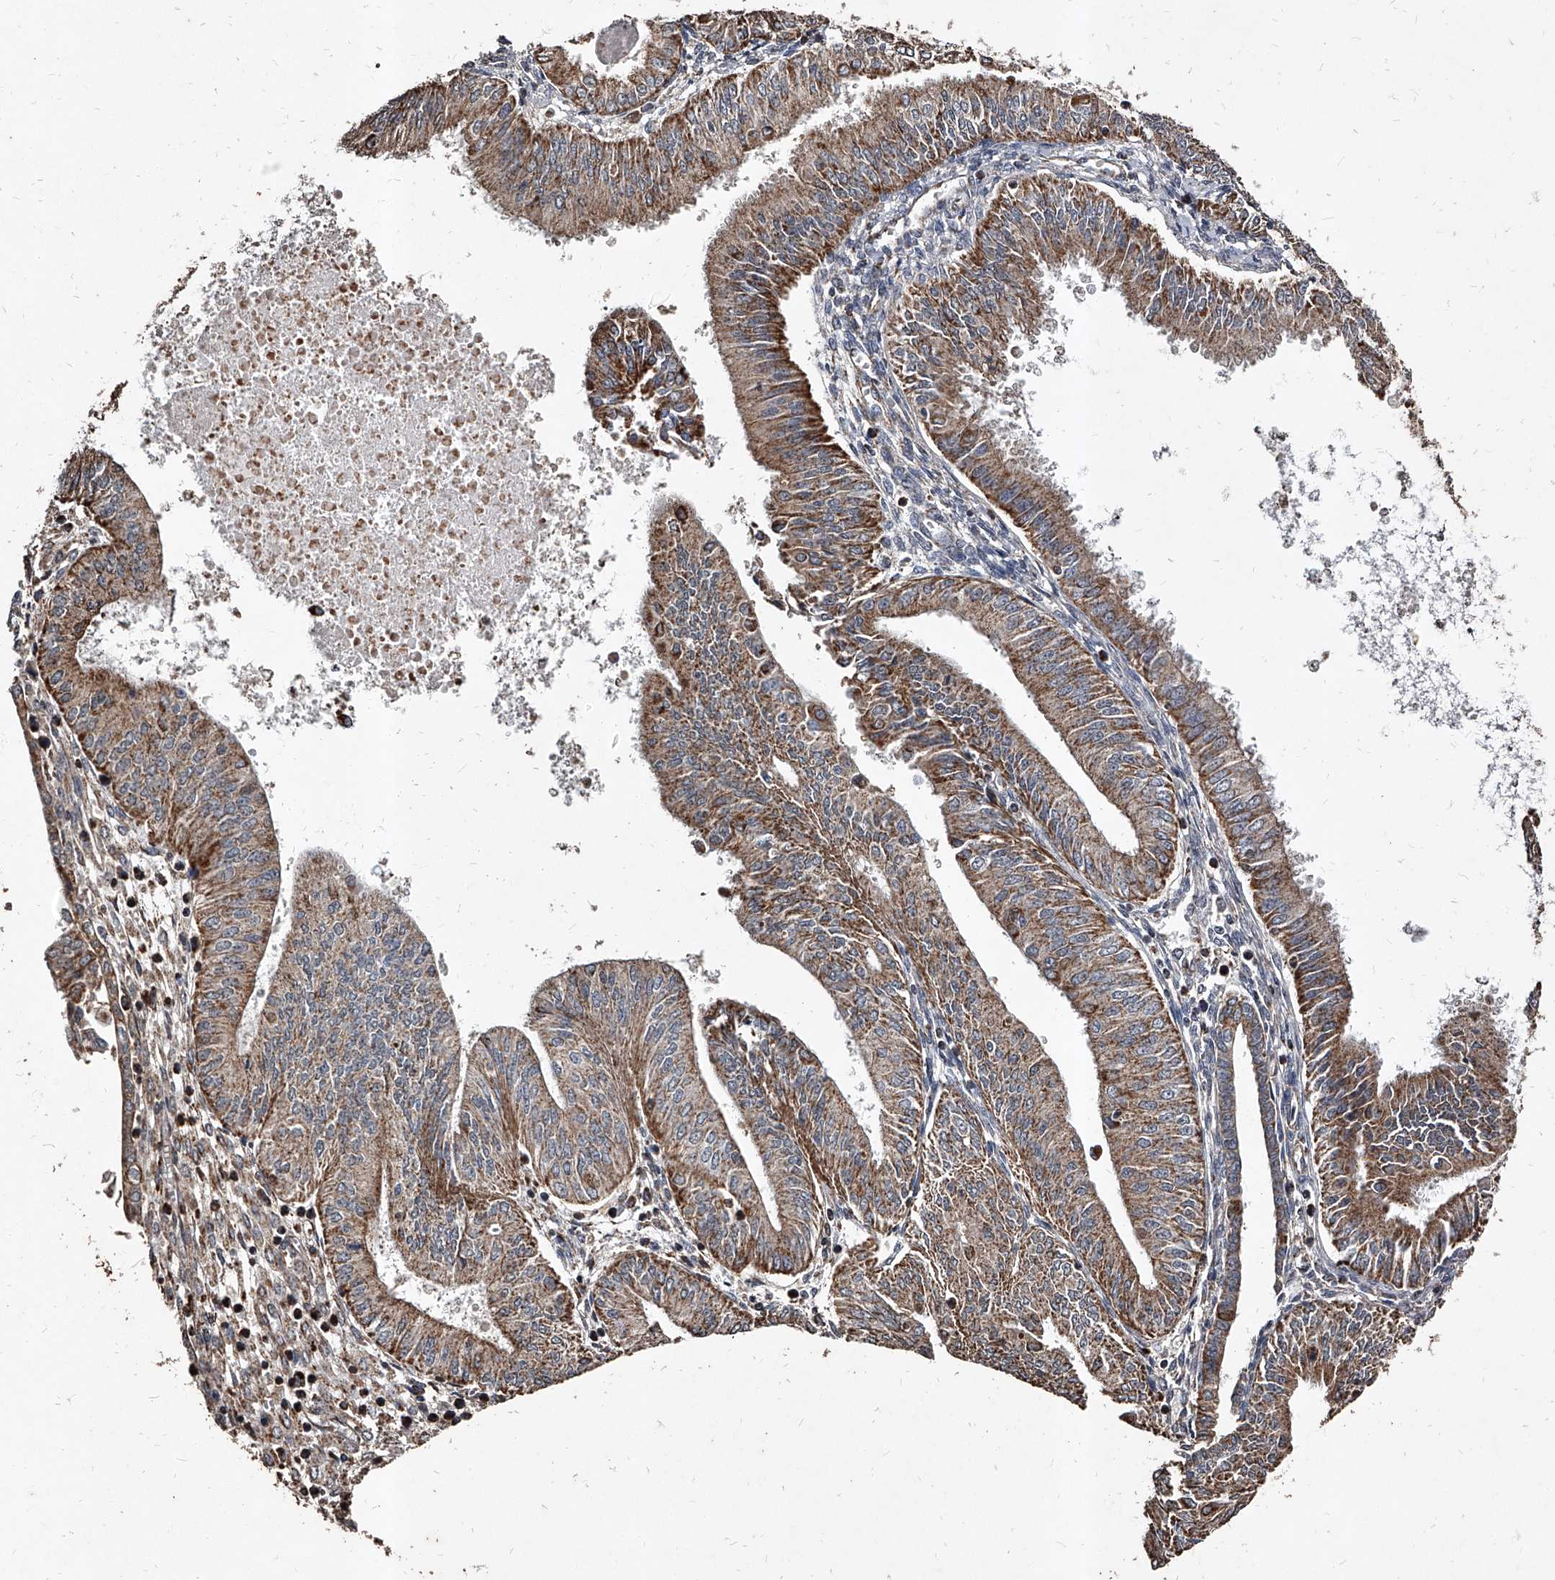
{"staining": {"intensity": "moderate", "quantity": ">75%", "location": "cytoplasmic/membranous"}, "tissue": "endometrial cancer", "cell_type": "Tumor cells", "image_type": "cancer", "snomed": [{"axis": "morphology", "description": "Adenocarcinoma, NOS"}, {"axis": "topography", "description": "Endometrium"}], "caption": "A brown stain highlights moderate cytoplasmic/membranous positivity of a protein in human adenocarcinoma (endometrial) tumor cells. (Stains: DAB in brown, nuclei in blue, Microscopy: brightfield microscopy at high magnification).", "gene": "GPR183", "patient": {"sex": "female", "age": 53}}